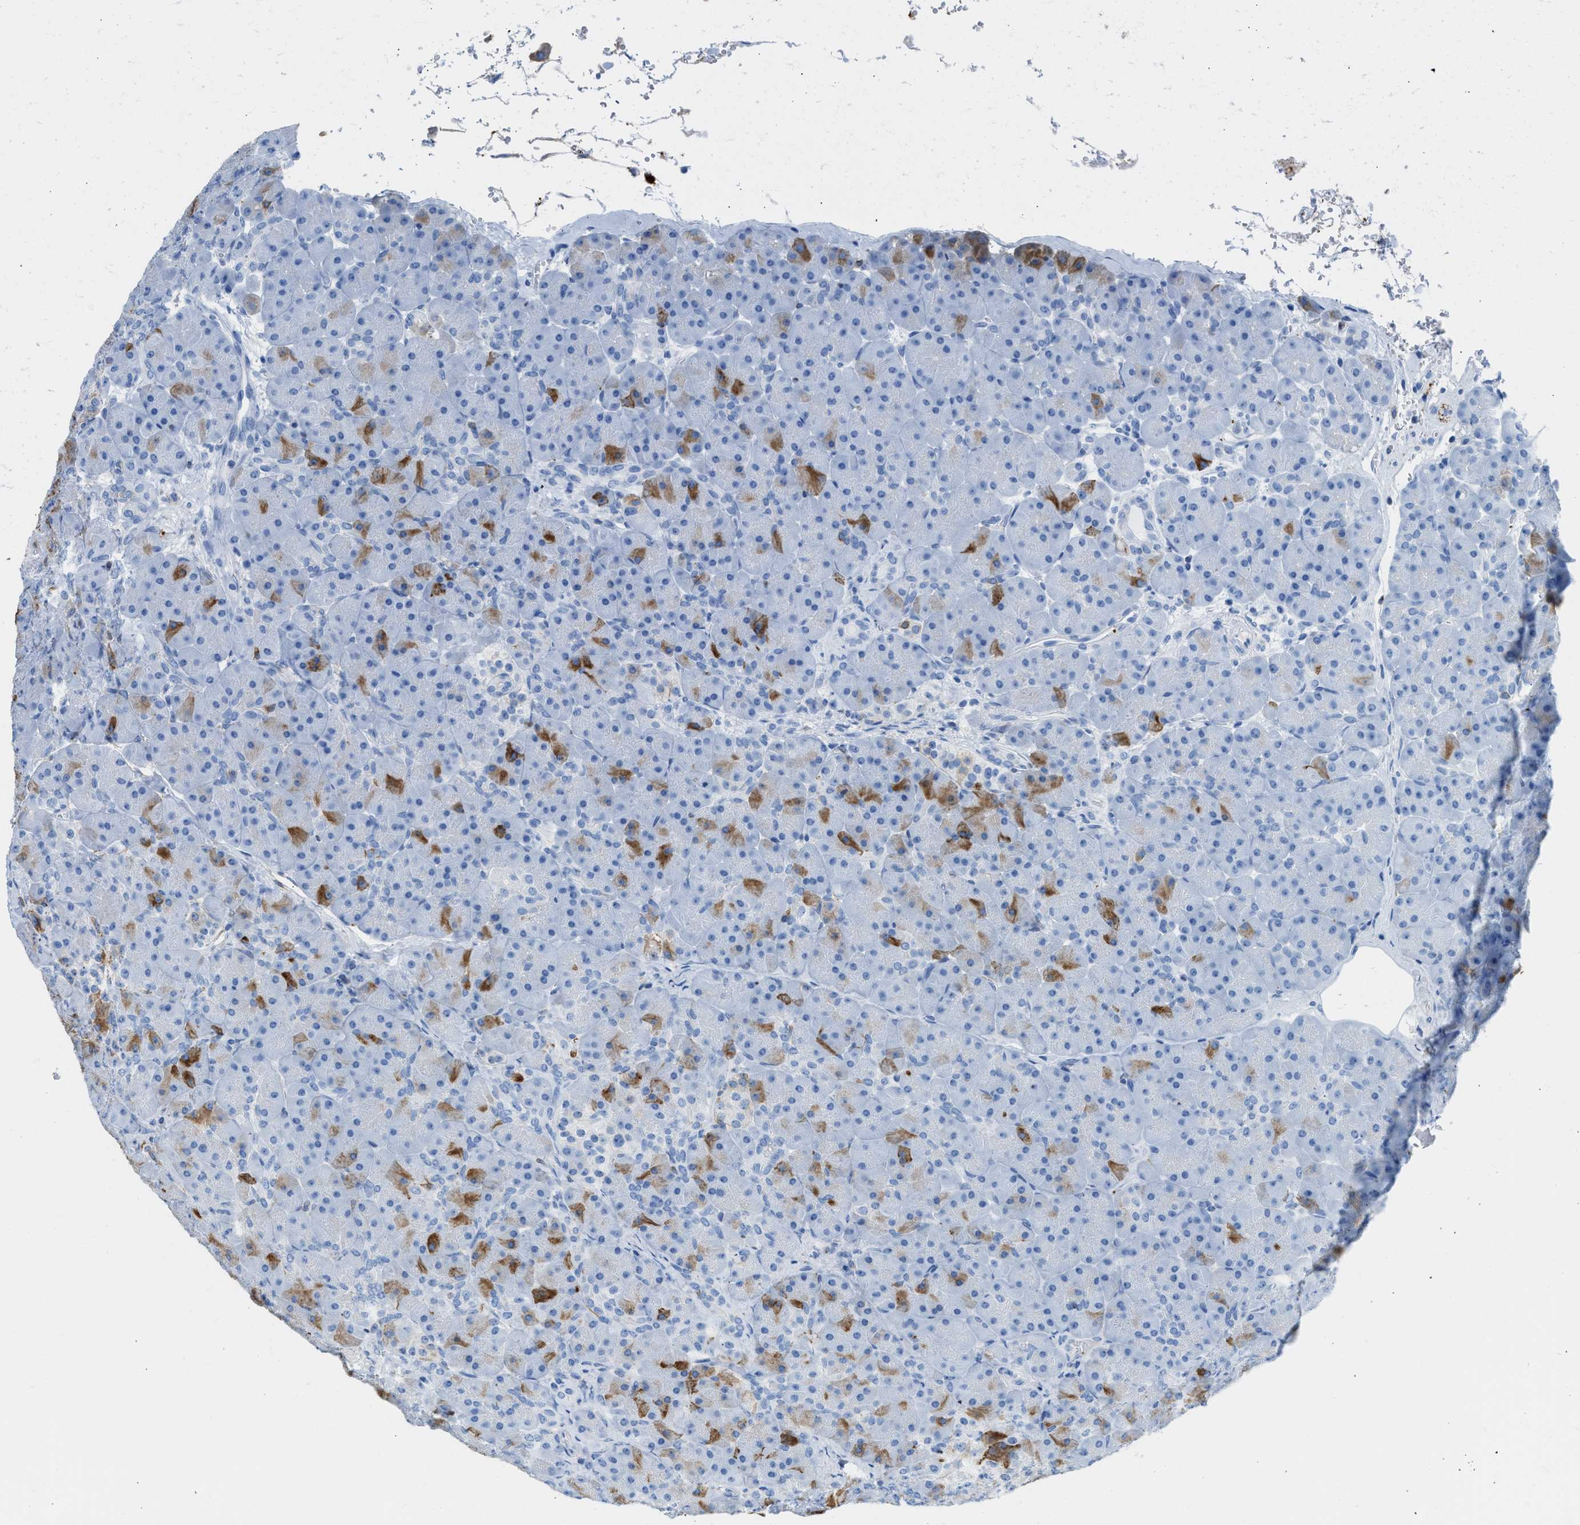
{"staining": {"intensity": "moderate", "quantity": "<25%", "location": "cytoplasmic/membranous"}, "tissue": "pancreas", "cell_type": "Exocrine glandular cells", "image_type": "normal", "snomed": [{"axis": "morphology", "description": "Normal tissue, NOS"}, {"axis": "topography", "description": "Pancreas"}], "caption": "Moderate cytoplasmic/membranous protein staining is present in about <25% of exocrine glandular cells in pancreas. (Brightfield microscopy of DAB IHC at high magnification).", "gene": "FAIM2", "patient": {"sex": "male", "age": 66}}